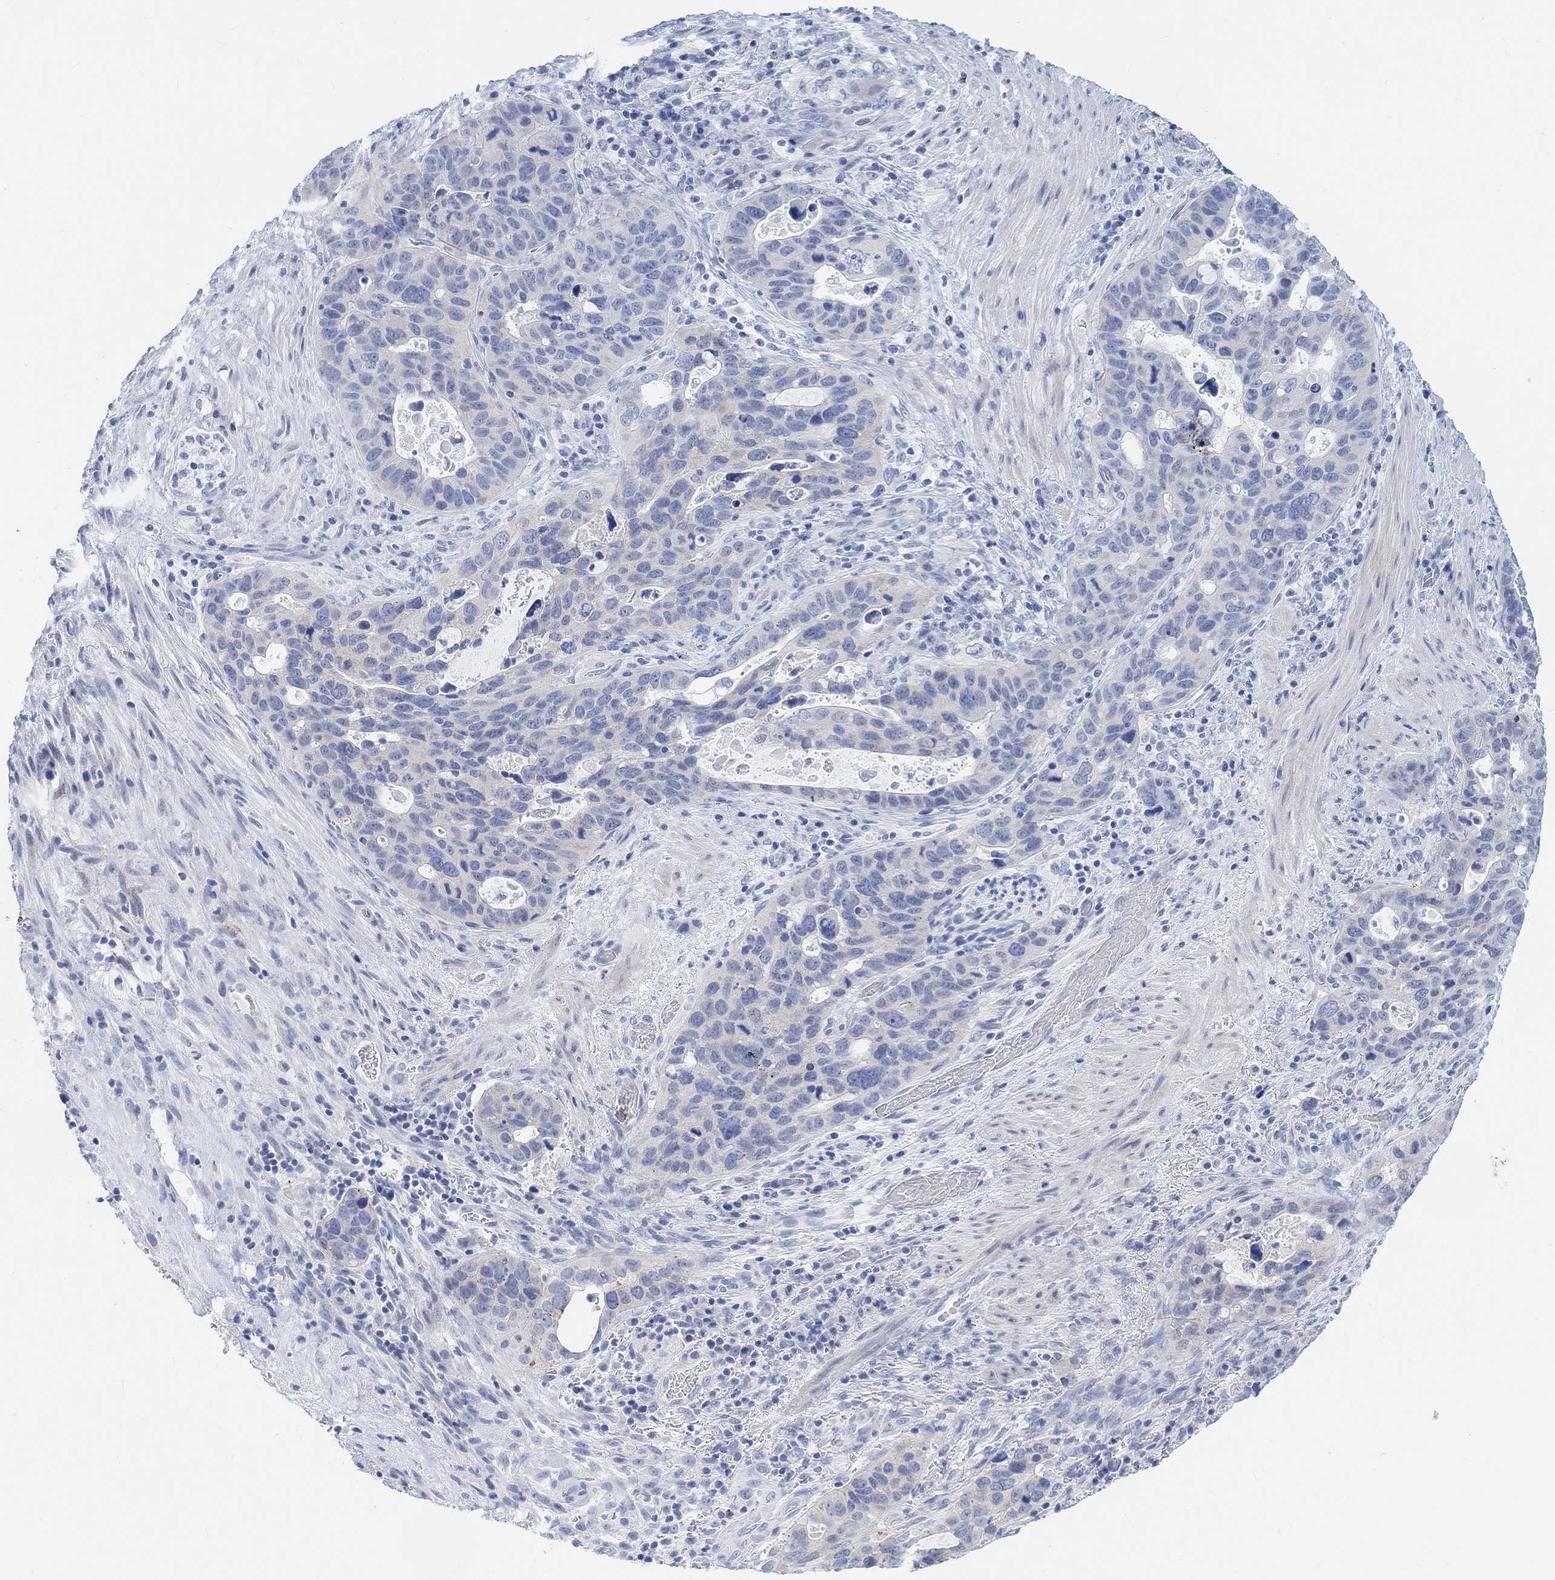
{"staining": {"intensity": "negative", "quantity": "none", "location": "none"}, "tissue": "stomach cancer", "cell_type": "Tumor cells", "image_type": "cancer", "snomed": [{"axis": "morphology", "description": "Adenocarcinoma, NOS"}, {"axis": "topography", "description": "Stomach"}], "caption": "Tumor cells show no significant protein staining in stomach cancer (adenocarcinoma). (DAB (3,3'-diaminobenzidine) immunohistochemistry visualized using brightfield microscopy, high magnification).", "gene": "ENO4", "patient": {"sex": "male", "age": 54}}